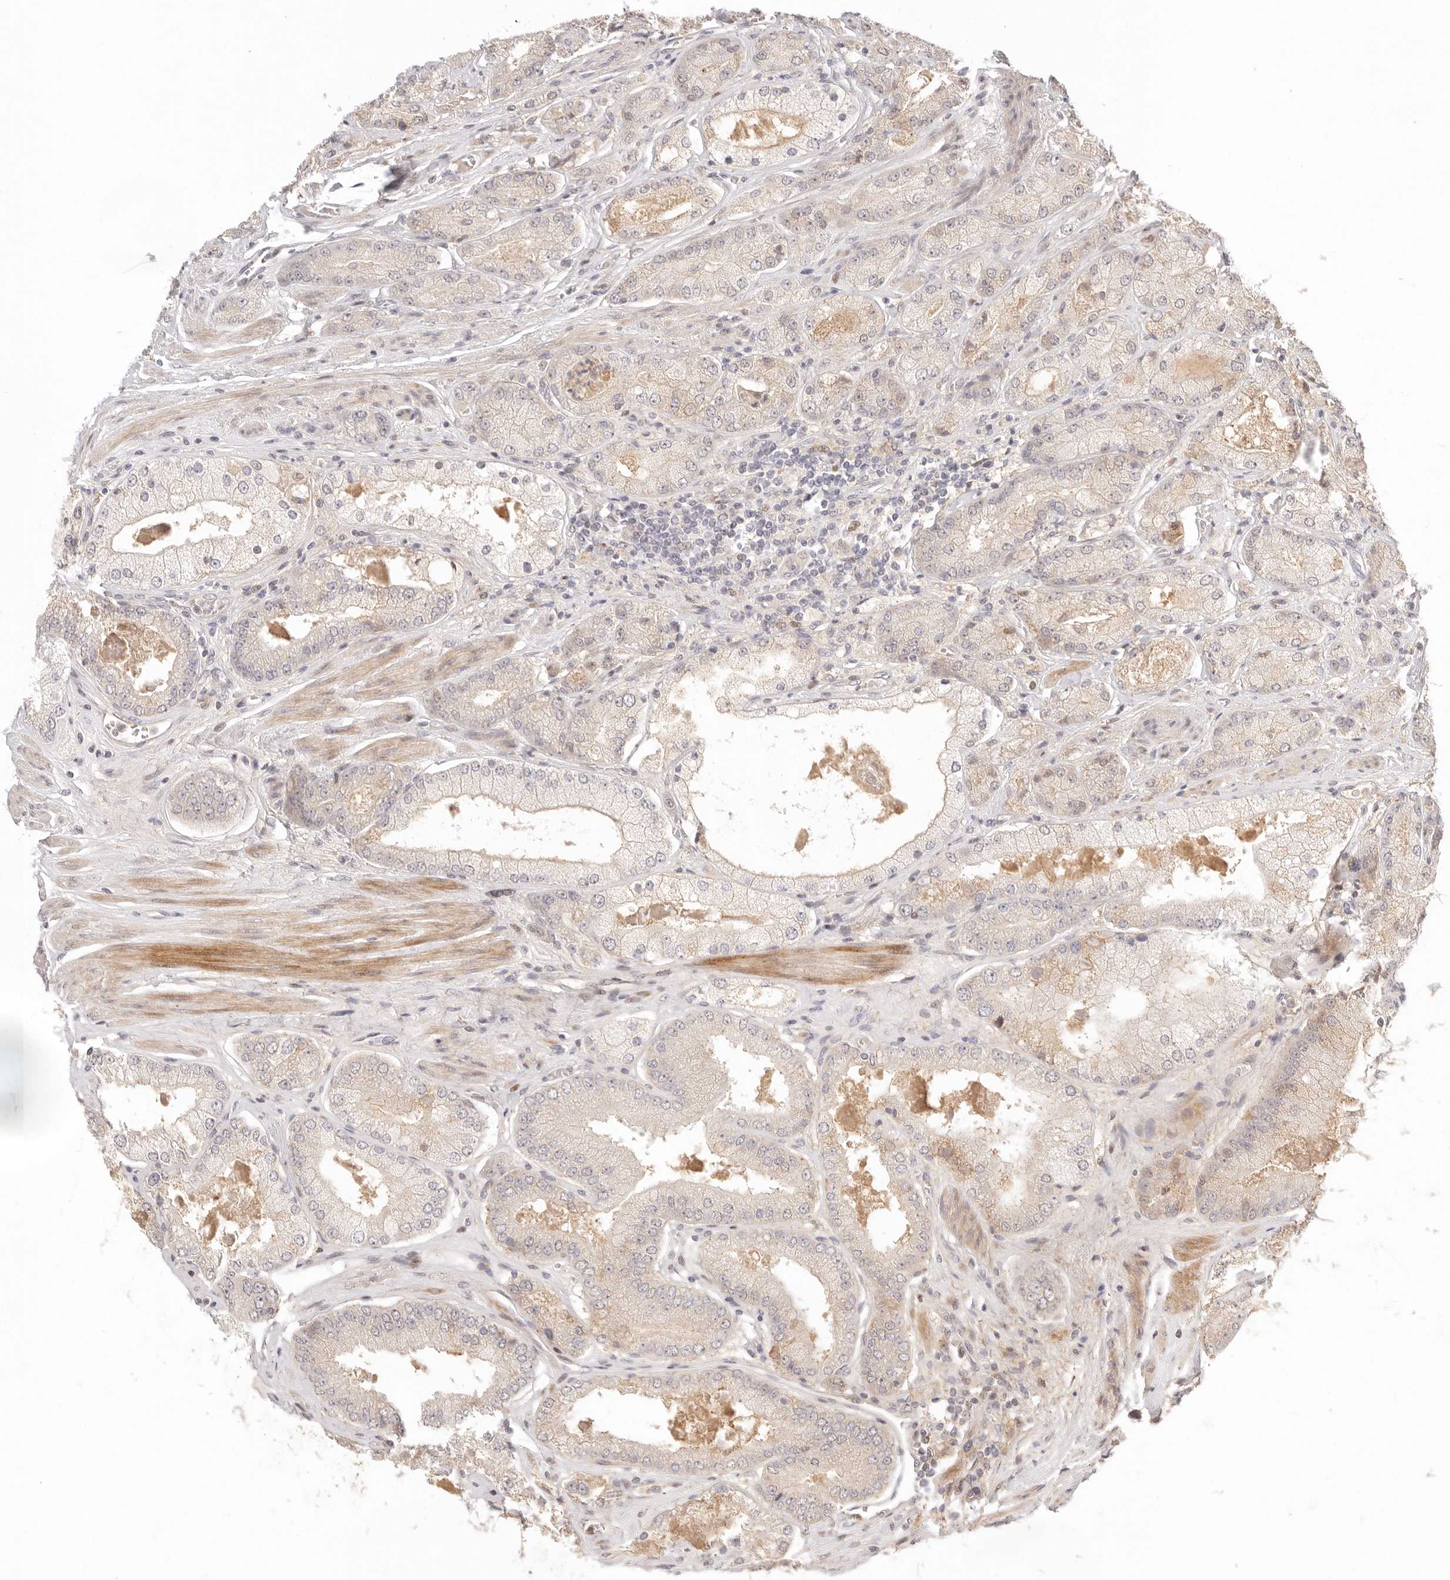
{"staining": {"intensity": "weak", "quantity": "<25%", "location": "cytoplasmic/membranous"}, "tissue": "prostate cancer", "cell_type": "Tumor cells", "image_type": "cancer", "snomed": [{"axis": "morphology", "description": "Adenocarcinoma, High grade"}, {"axis": "topography", "description": "Prostate"}], "caption": "High power microscopy histopathology image of an immunohistochemistry photomicrograph of prostate cancer, revealing no significant staining in tumor cells.", "gene": "PHLDA3", "patient": {"sex": "male", "age": 58}}